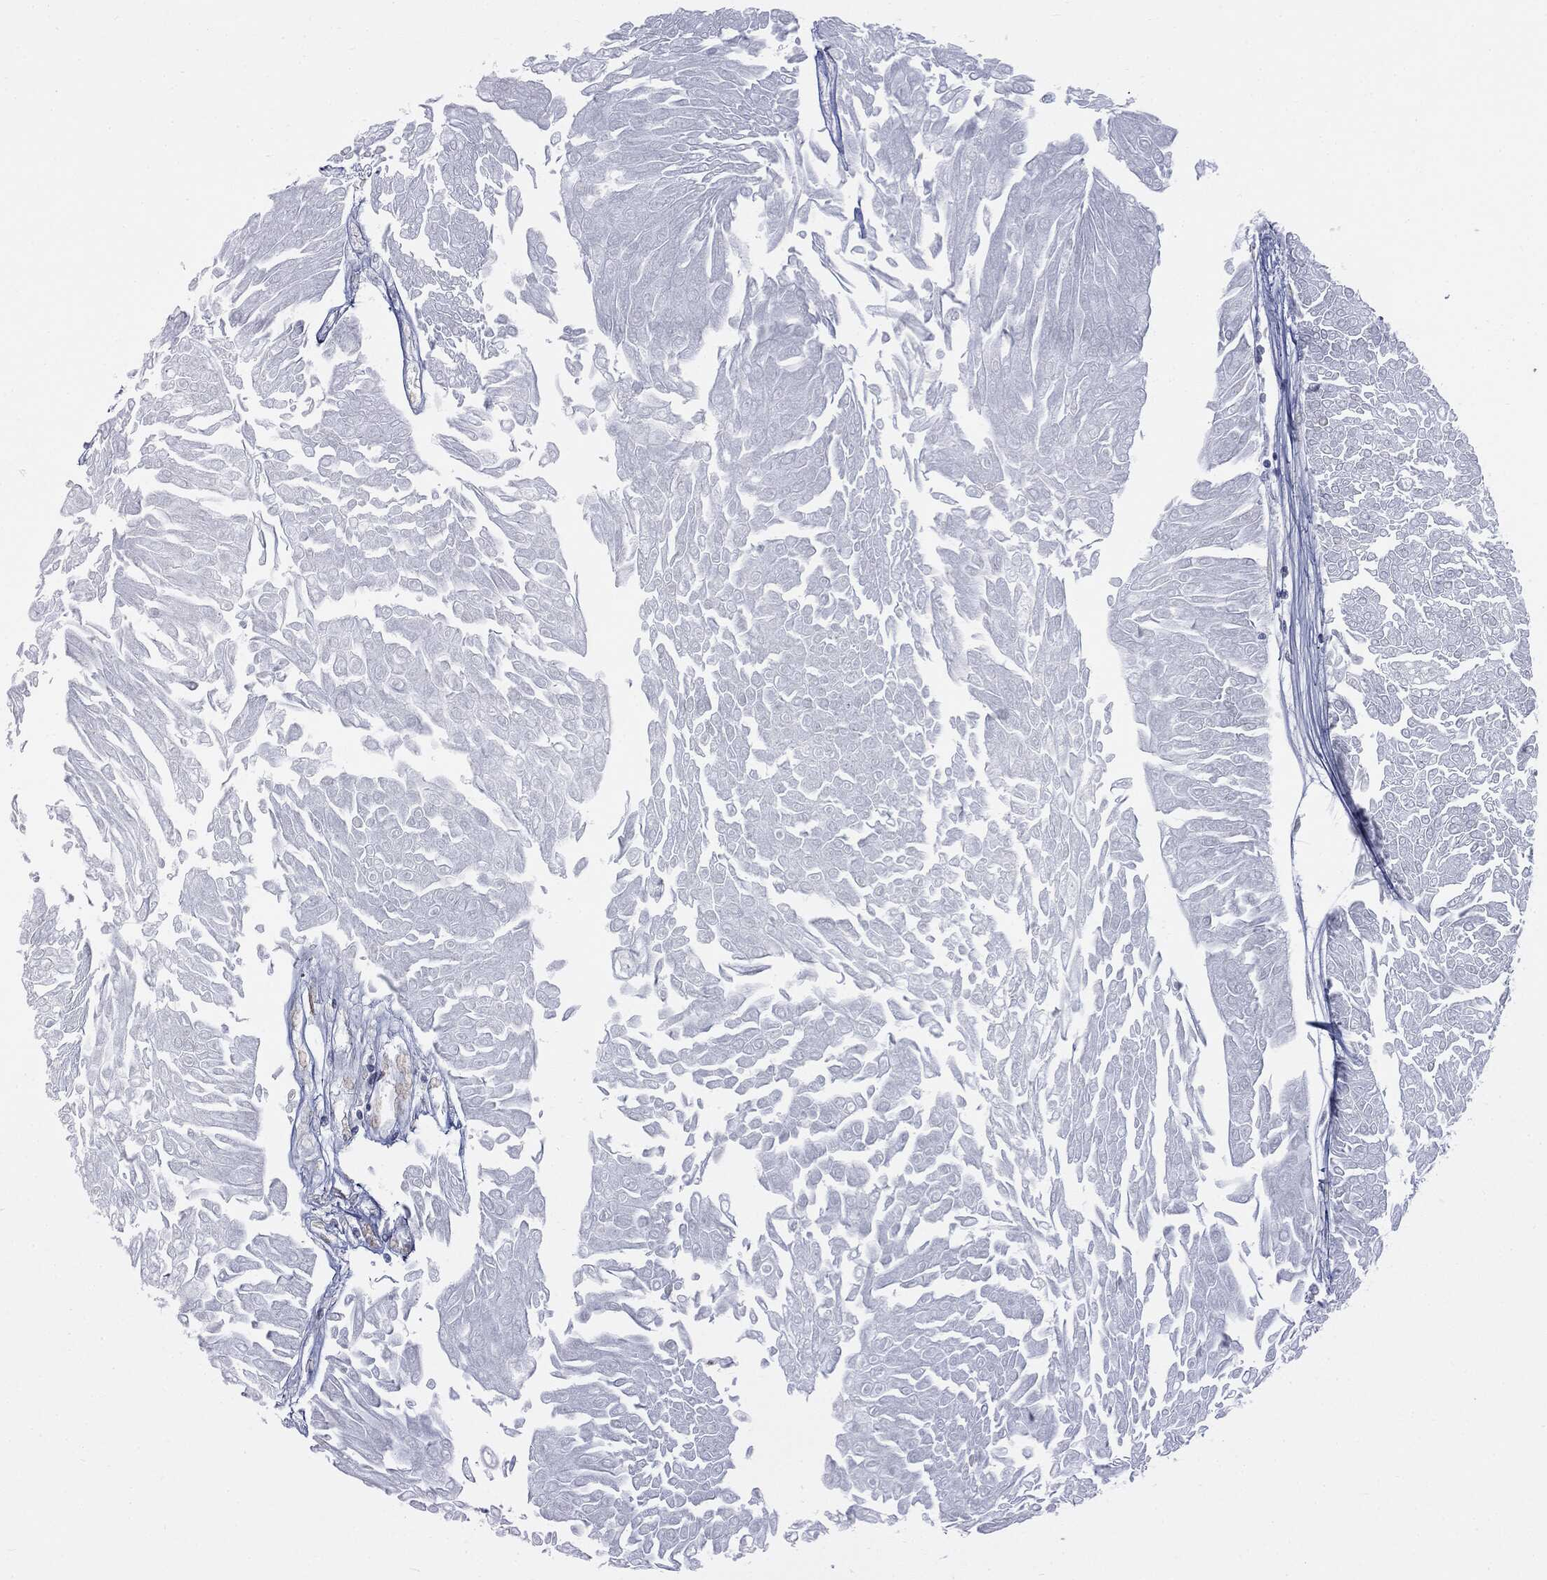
{"staining": {"intensity": "negative", "quantity": "none", "location": "none"}, "tissue": "urothelial cancer", "cell_type": "Tumor cells", "image_type": "cancer", "snomed": [{"axis": "morphology", "description": "Urothelial carcinoma, Low grade"}, {"axis": "topography", "description": "Urinary bladder"}], "caption": "Immunohistochemistry of low-grade urothelial carcinoma shows no staining in tumor cells. (Stains: DAB (3,3'-diaminobenzidine) immunohistochemistry with hematoxylin counter stain, Microscopy: brightfield microscopy at high magnification).", "gene": "ALDOB", "patient": {"sex": "male", "age": 67}}